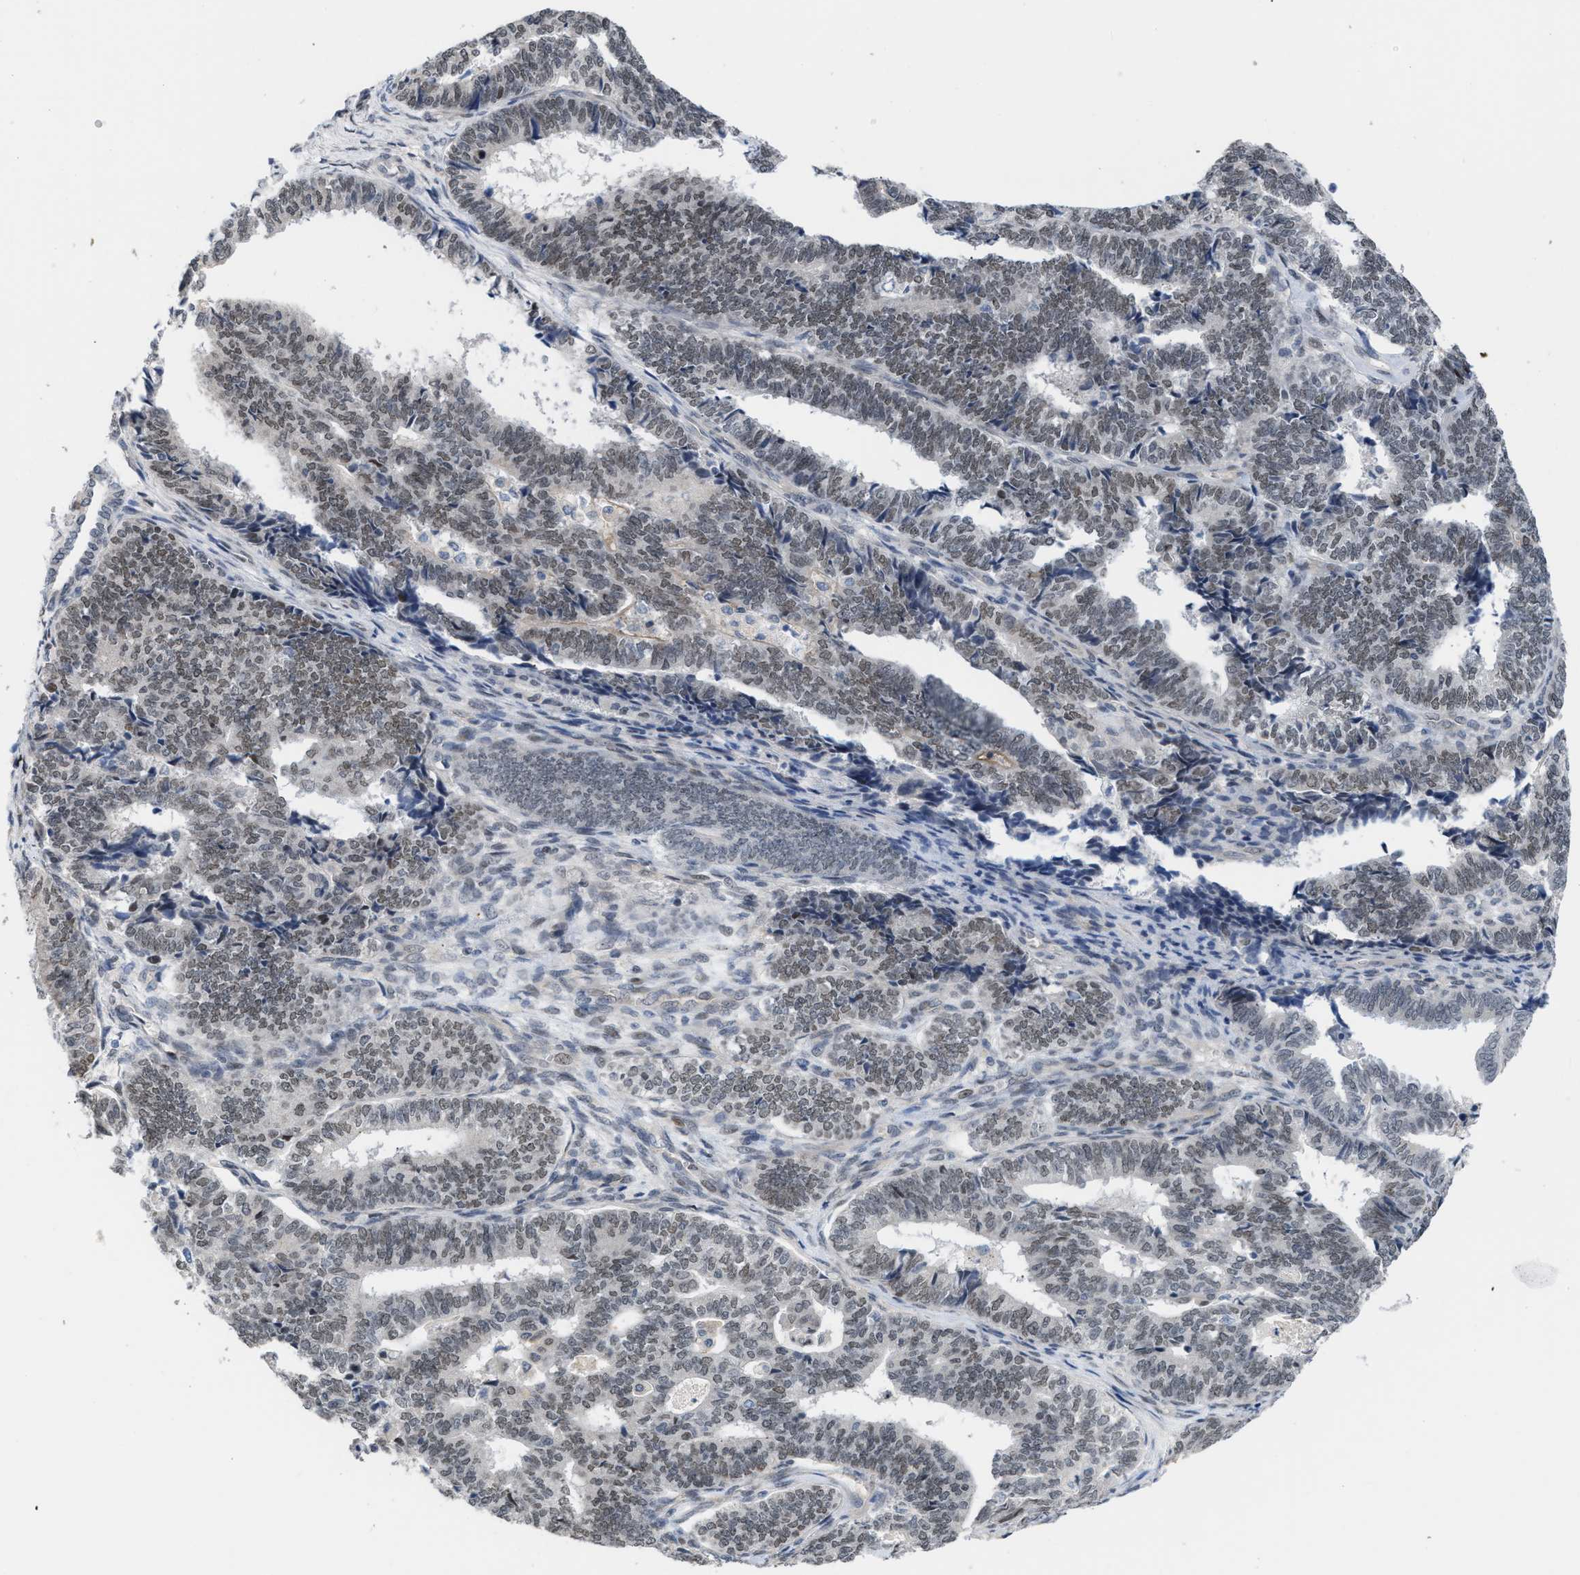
{"staining": {"intensity": "weak", "quantity": "25%-75%", "location": "nuclear"}, "tissue": "endometrial cancer", "cell_type": "Tumor cells", "image_type": "cancer", "snomed": [{"axis": "morphology", "description": "Adenocarcinoma, NOS"}, {"axis": "topography", "description": "Endometrium"}], "caption": "This photomicrograph demonstrates immunohistochemistry staining of human endometrial cancer, with low weak nuclear expression in approximately 25%-75% of tumor cells.", "gene": "TXNRD3", "patient": {"sex": "female", "age": 70}}